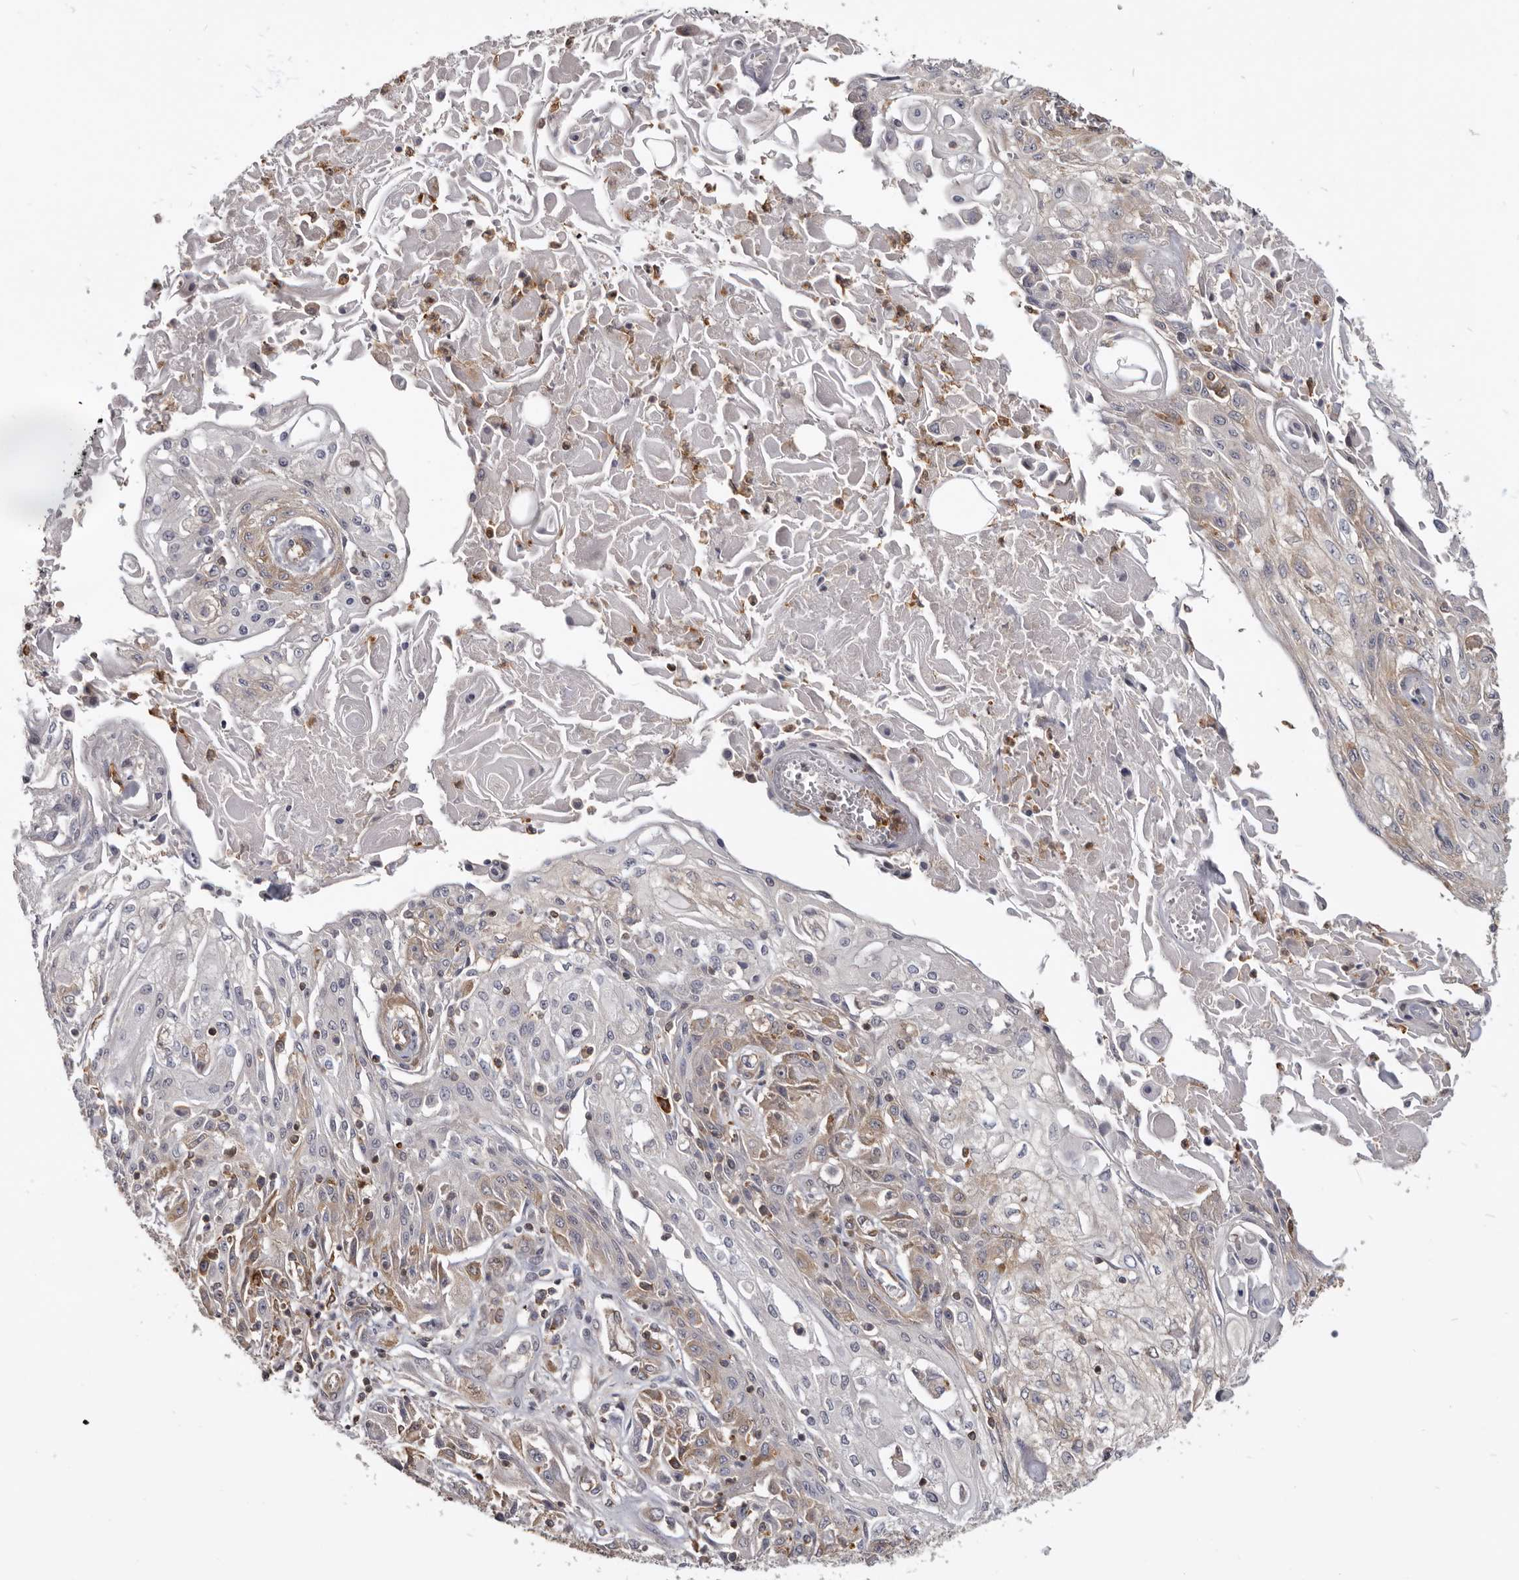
{"staining": {"intensity": "weak", "quantity": "25%-75%", "location": "cytoplasmic/membranous"}, "tissue": "skin cancer", "cell_type": "Tumor cells", "image_type": "cancer", "snomed": [{"axis": "morphology", "description": "Squamous cell carcinoma, NOS"}, {"axis": "morphology", "description": "Squamous cell carcinoma, metastatic, NOS"}, {"axis": "topography", "description": "Skin"}, {"axis": "topography", "description": "Lymph node"}], "caption": "Brown immunohistochemical staining in human skin cancer reveals weak cytoplasmic/membranous staining in about 25%-75% of tumor cells.", "gene": "CBL", "patient": {"sex": "male", "age": 75}}